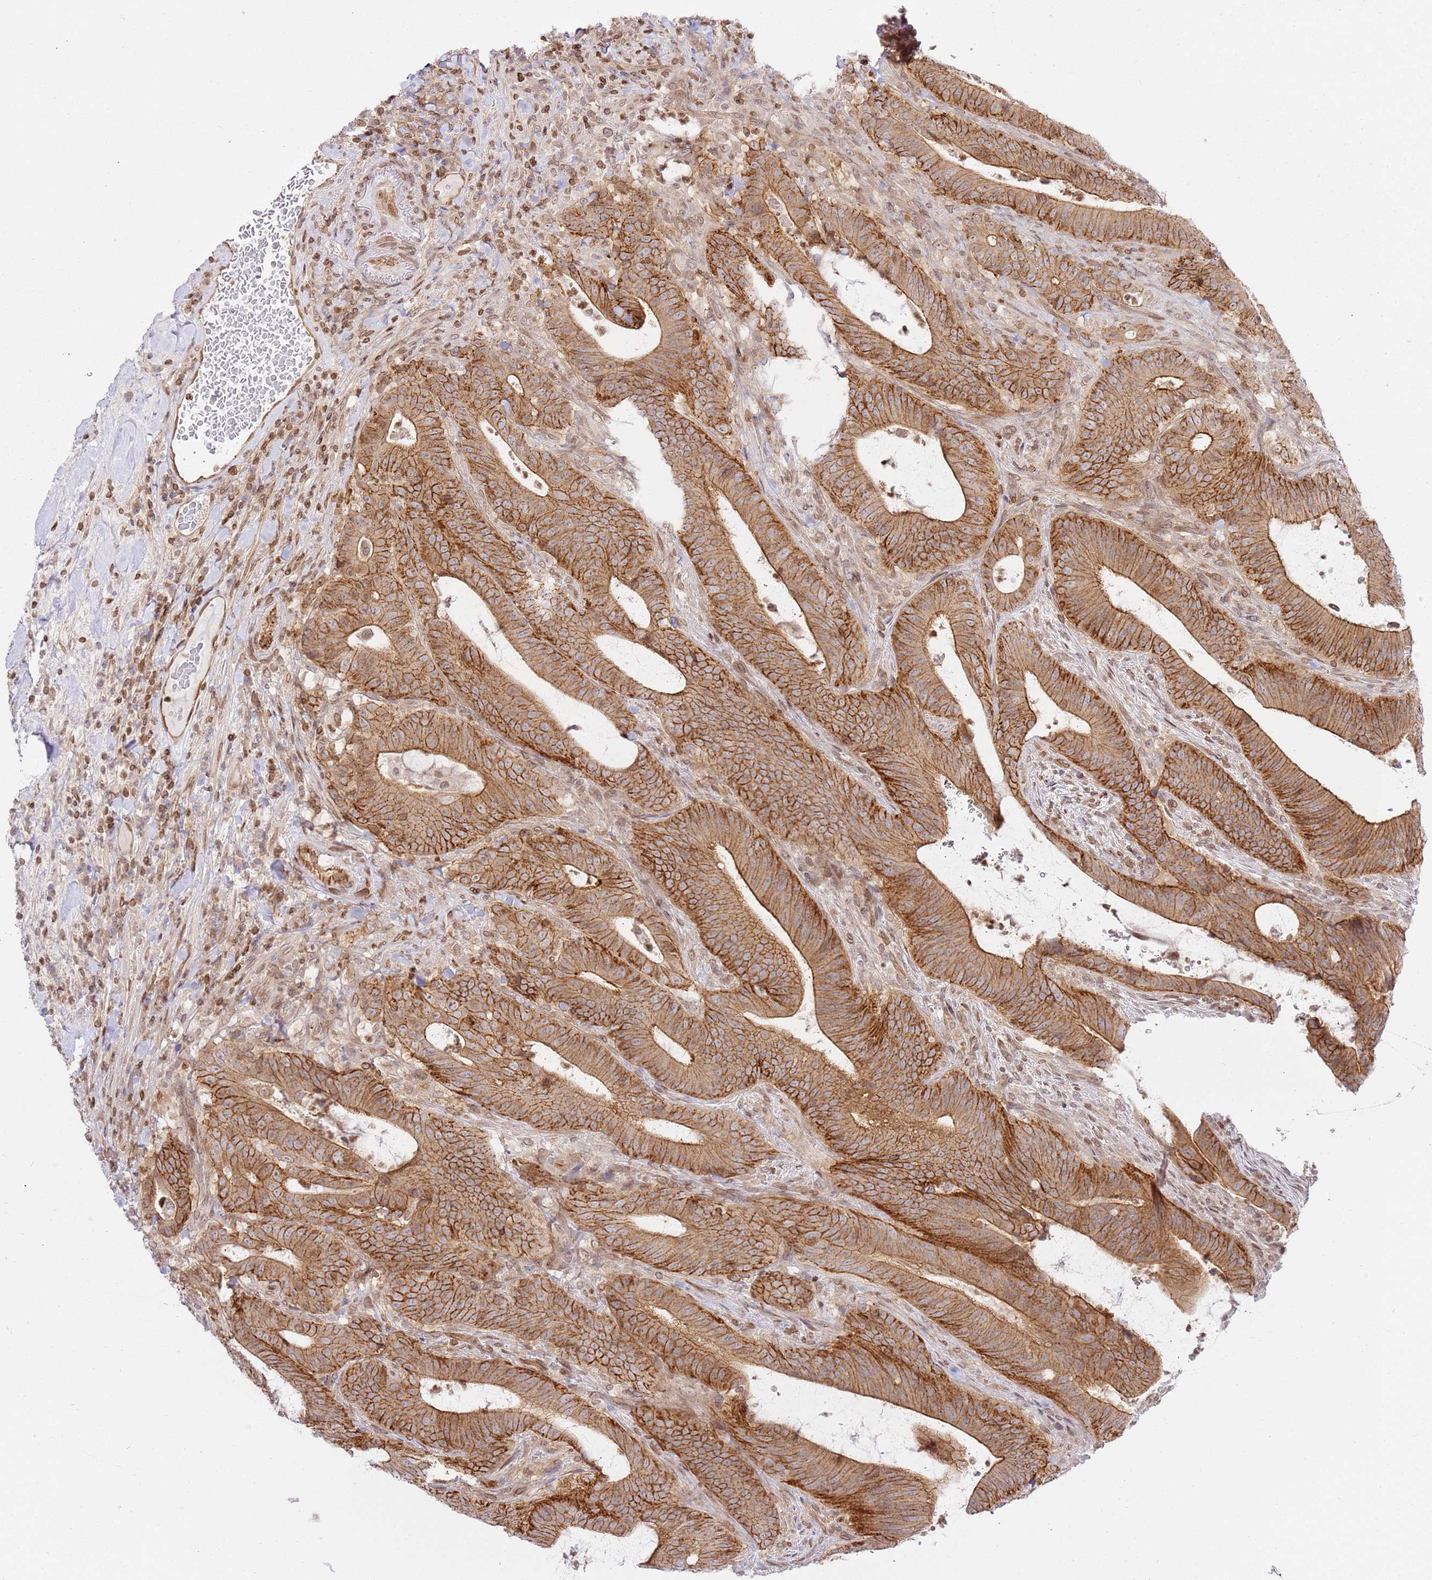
{"staining": {"intensity": "strong", "quantity": ">75%", "location": "cytoplasmic/membranous"}, "tissue": "colorectal cancer", "cell_type": "Tumor cells", "image_type": "cancer", "snomed": [{"axis": "morphology", "description": "Adenocarcinoma, NOS"}, {"axis": "topography", "description": "Colon"}], "caption": "IHC (DAB) staining of adenocarcinoma (colorectal) reveals strong cytoplasmic/membranous protein expression in approximately >75% of tumor cells. (Brightfield microscopy of DAB IHC at high magnification).", "gene": "TRIM37", "patient": {"sex": "female", "age": 43}}